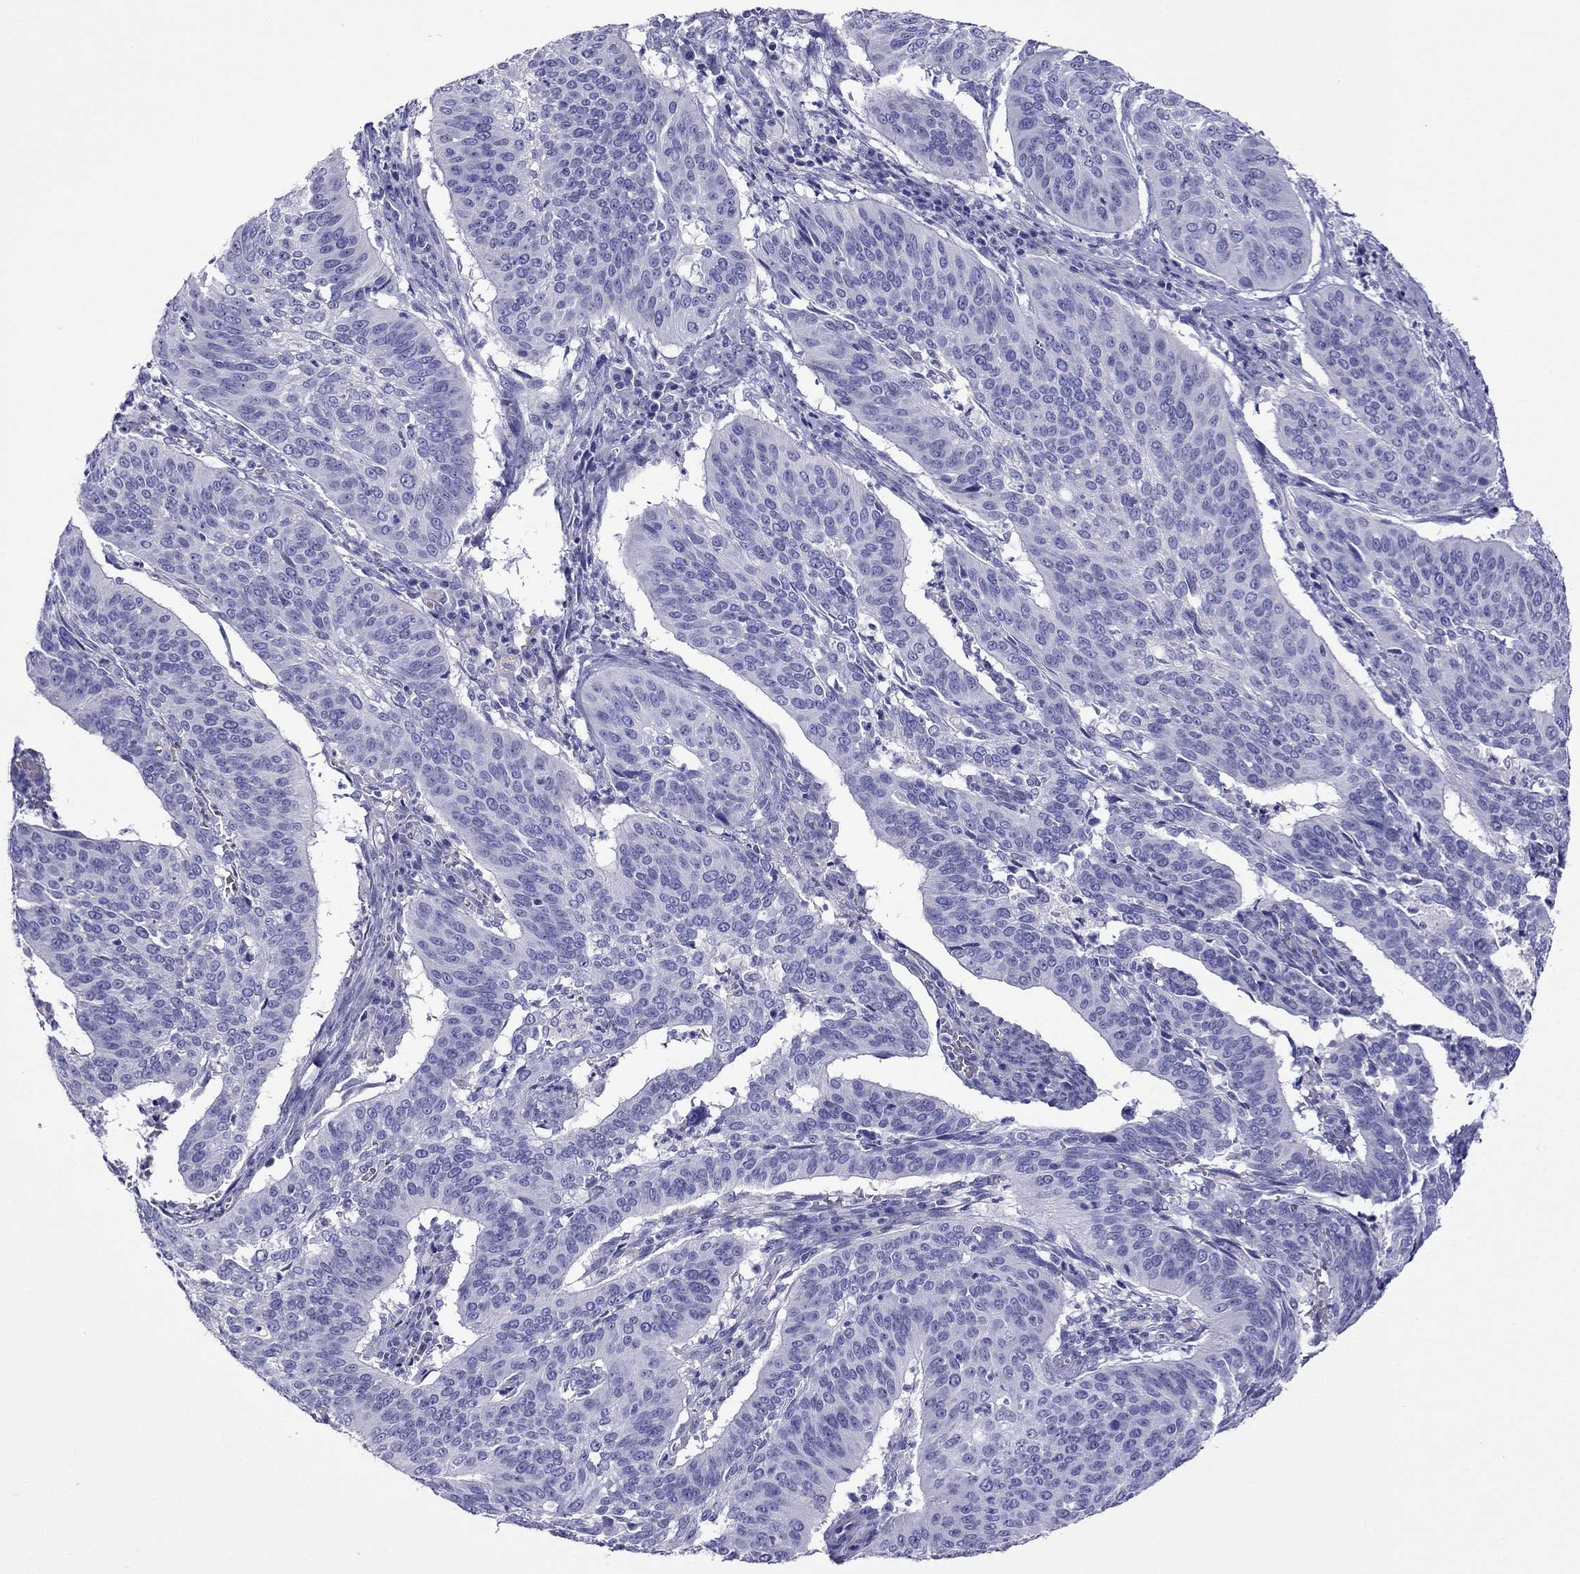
{"staining": {"intensity": "negative", "quantity": "none", "location": "none"}, "tissue": "cervical cancer", "cell_type": "Tumor cells", "image_type": "cancer", "snomed": [{"axis": "morphology", "description": "Normal tissue, NOS"}, {"axis": "morphology", "description": "Squamous cell carcinoma, NOS"}, {"axis": "topography", "description": "Cervix"}], "caption": "Tumor cells are negative for protein expression in human cervical squamous cell carcinoma. Nuclei are stained in blue.", "gene": "TDRD1", "patient": {"sex": "female", "age": 39}}